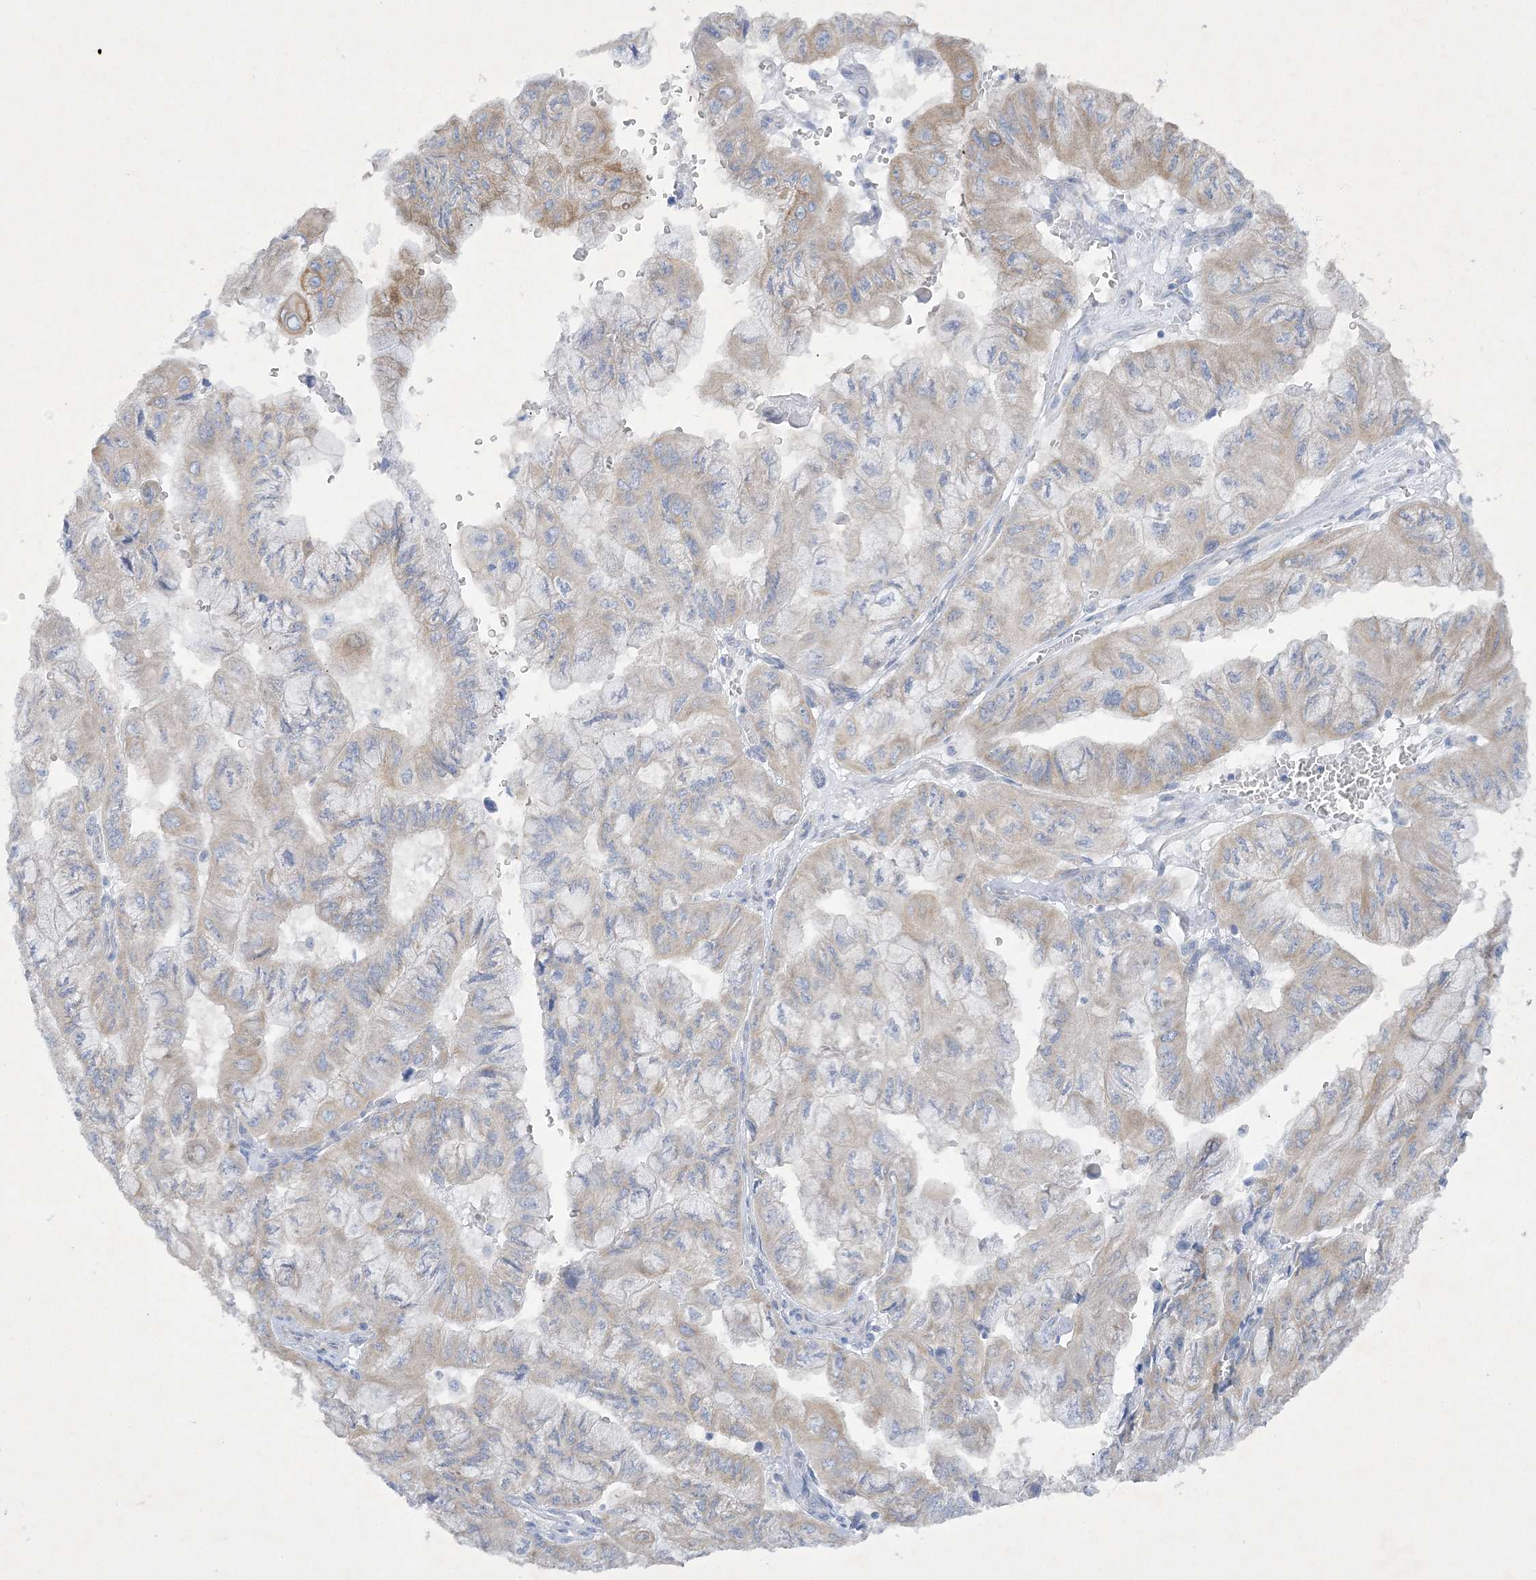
{"staining": {"intensity": "weak", "quantity": "25%-75%", "location": "cytoplasmic/membranous"}, "tissue": "pancreatic cancer", "cell_type": "Tumor cells", "image_type": "cancer", "snomed": [{"axis": "morphology", "description": "Adenocarcinoma, NOS"}, {"axis": "topography", "description": "Pancreas"}], "caption": "High-magnification brightfield microscopy of pancreatic cancer stained with DAB (3,3'-diaminobenzidine) (brown) and counterstained with hematoxylin (blue). tumor cells exhibit weak cytoplasmic/membranous staining is present in approximately25%-75% of cells.", "gene": "FARSB", "patient": {"sex": "male", "age": 51}}